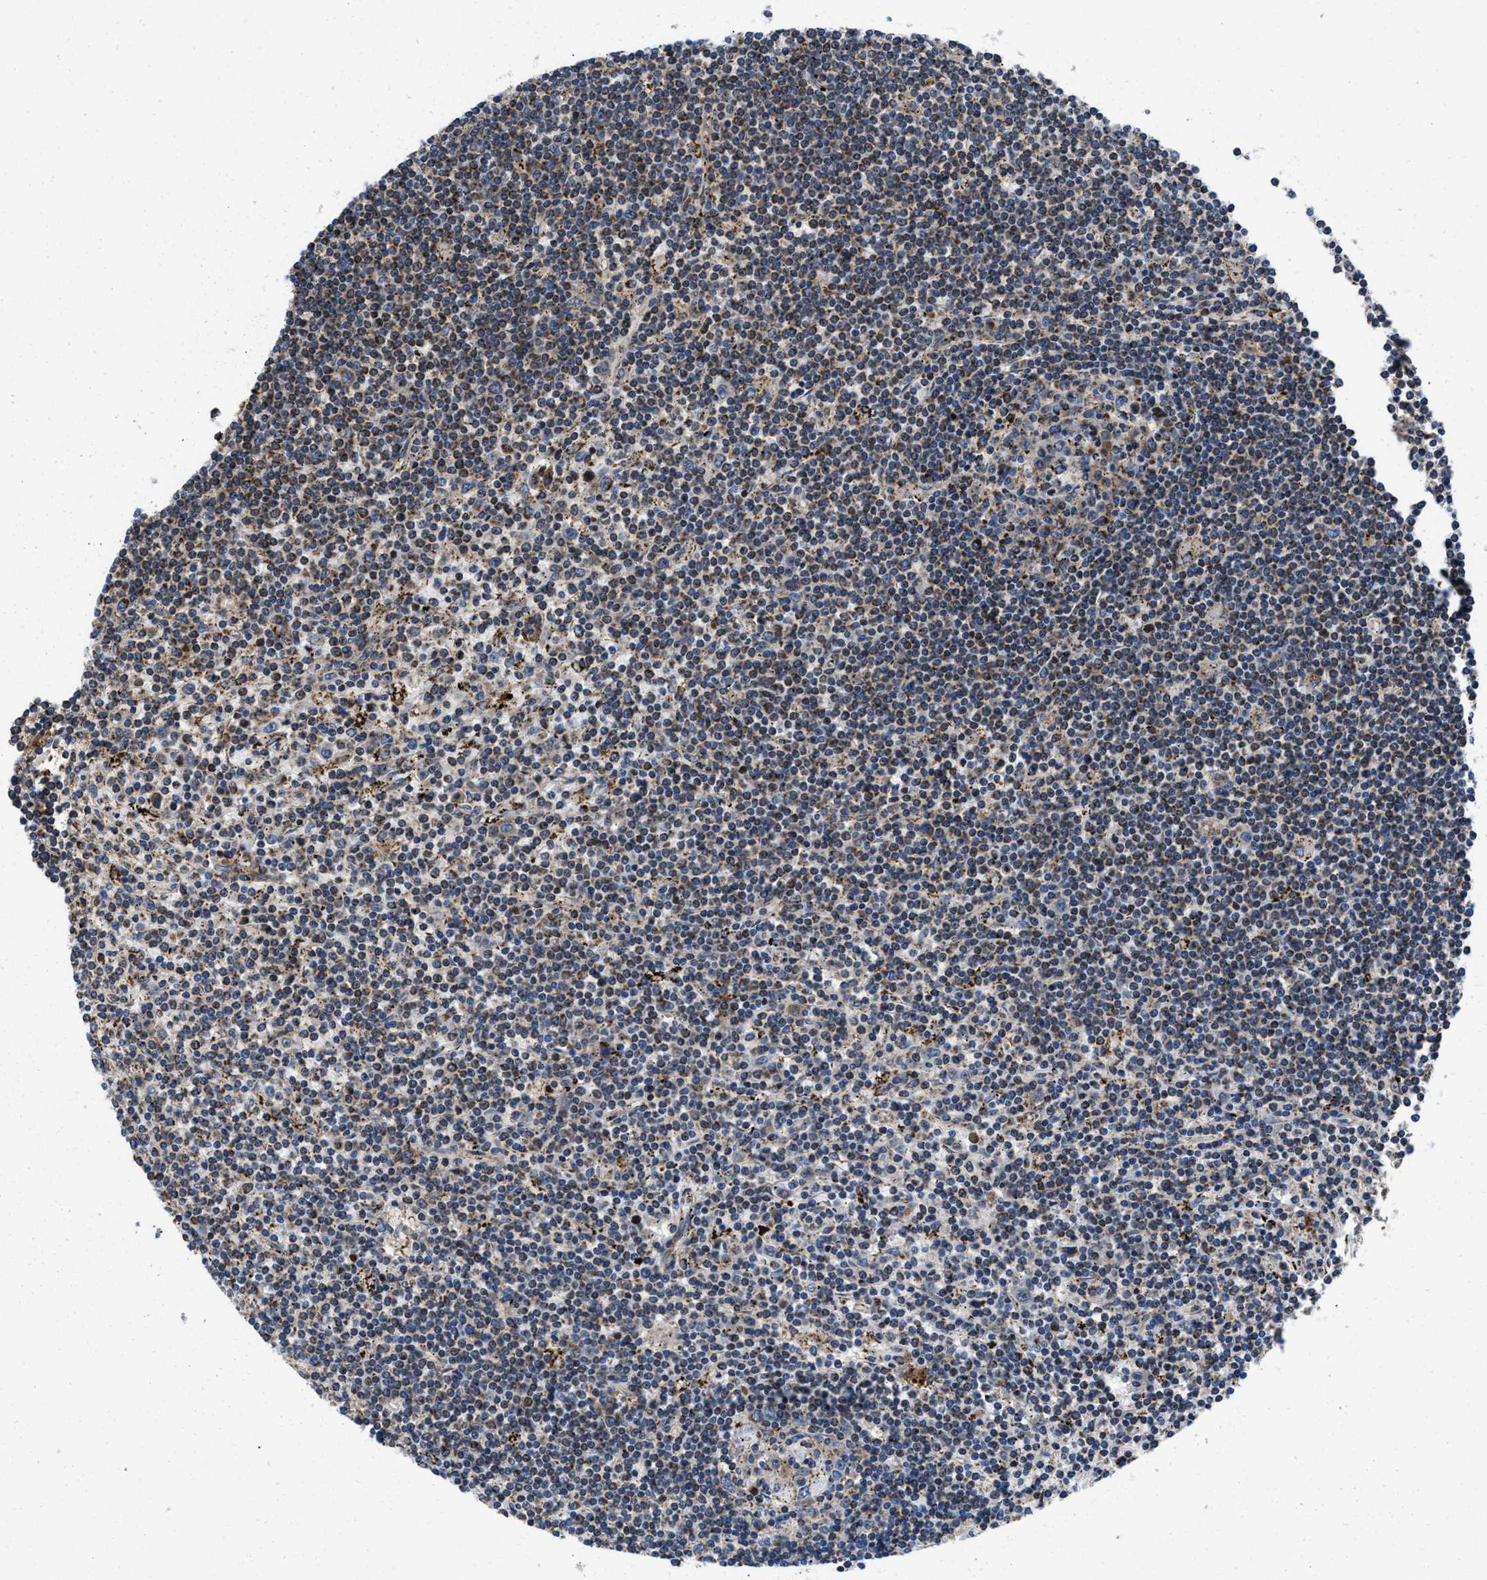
{"staining": {"intensity": "weak", "quantity": "25%-75%", "location": "cytoplasmic/membranous"}, "tissue": "lymphoma", "cell_type": "Tumor cells", "image_type": "cancer", "snomed": [{"axis": "morphology", "description": "Malignant lymphoma, non-Hodgkin's type, Low grade"}, {"axis": "topography", "description": "Spleen"}], "caption": "Low-grade malignant lymphoma, non-Hodgkin's type tissue reveals weak cytoplasmic/membranous positivity in approximately 25%-75% of tumor cells (DAB (3,3'-diaminobenzidine) = brown stain, brightfield microscopy at high magnification).", "gene": "PRR15L", "patient": {"sex": "male", "age": 76}}